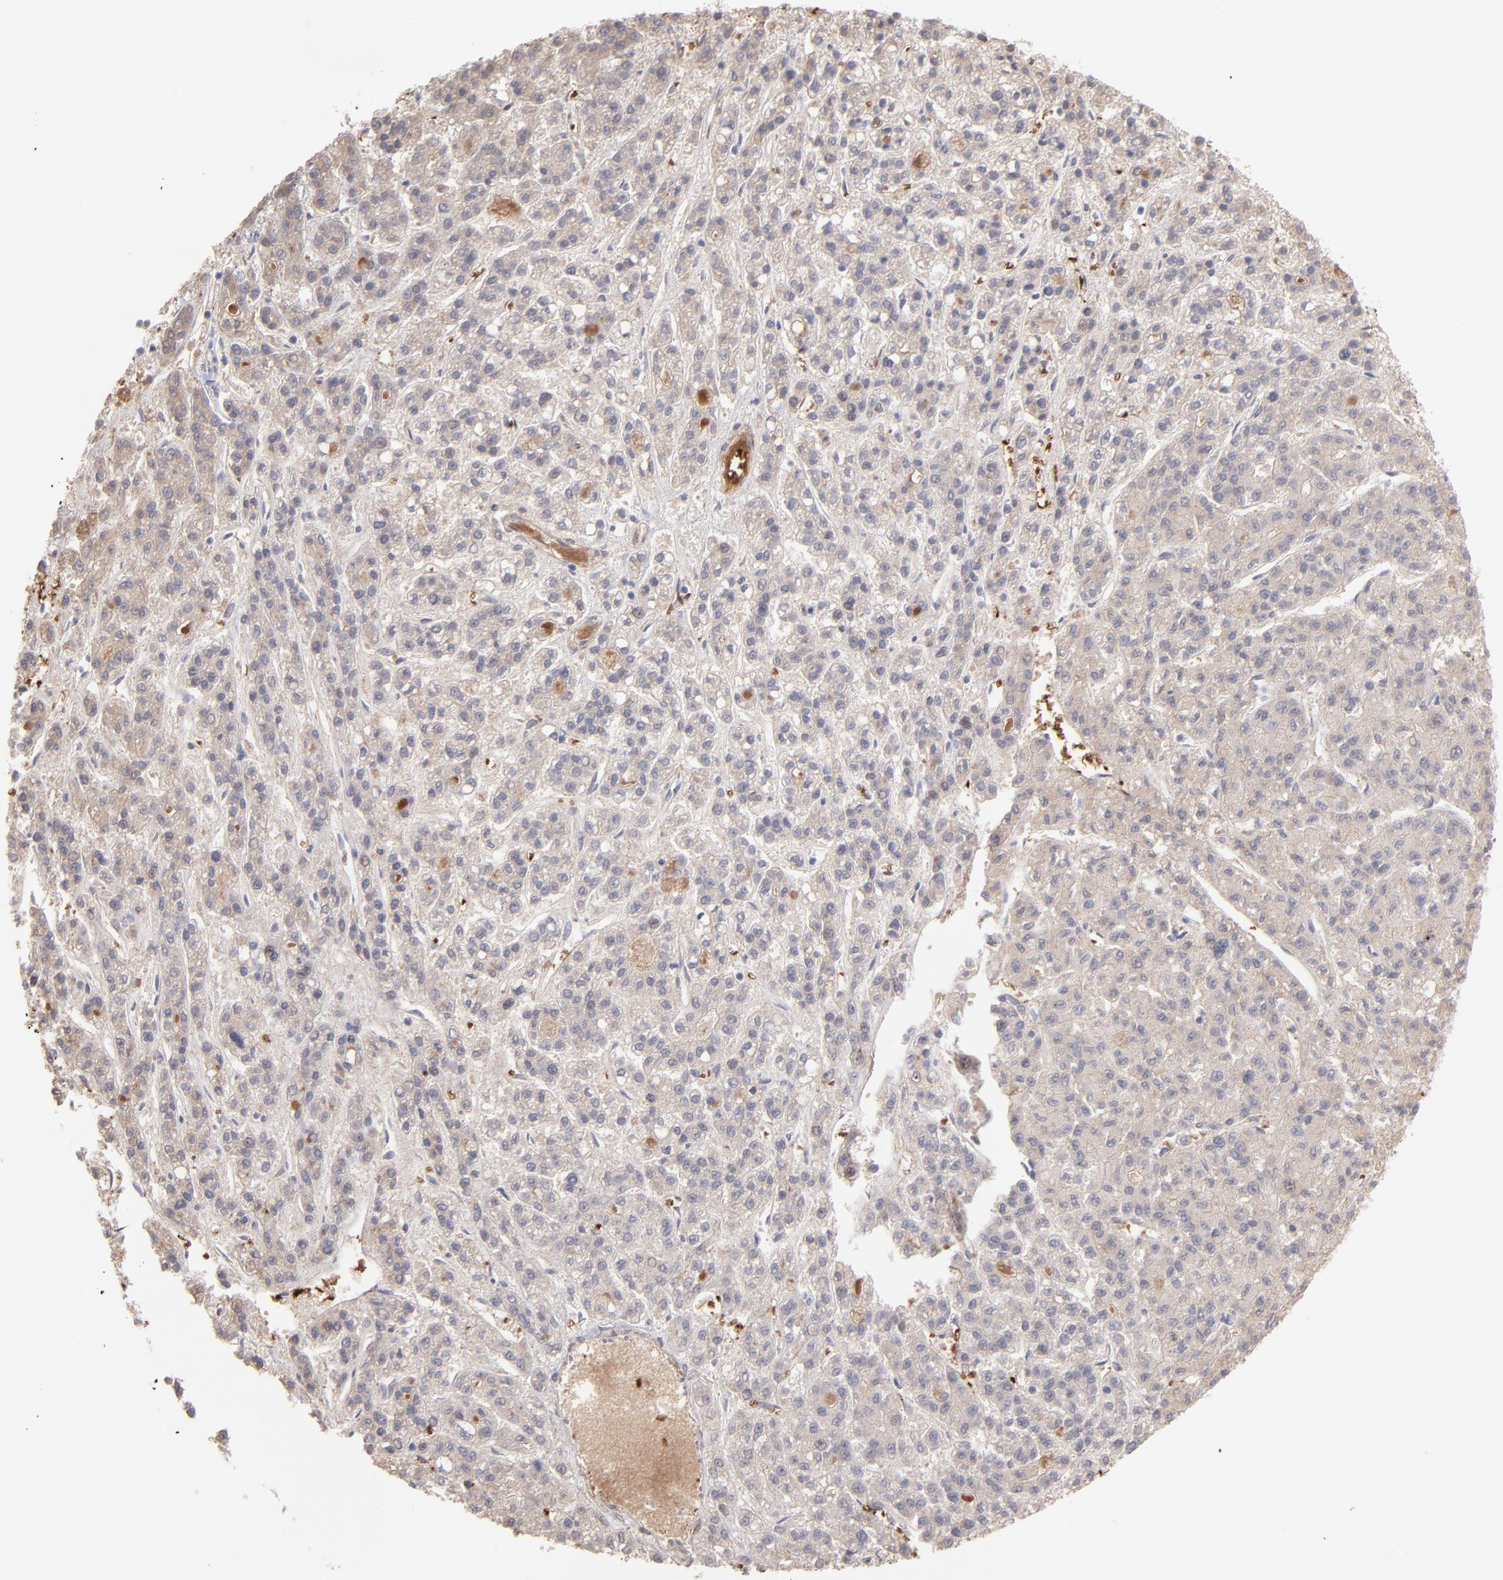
{"staining": {"intensity": "weak", "quantity": ">75%", "location": "cytoplasmic/membranous"}, "tissue": "liver cancer", "cell_type": "Tumor cells", "image_type": "cancer", "snomed": [{"axis": "morphology", "description": "Carcinoma, Hepatocellular, NOS"}, {"axis": "topography", "description": "Liver"}], "caption": "Protein expression analysis of human liver hepatocellular carcinoma reveals weak cytoplasmic/membranous staining in about >75% of tumor cells.", "gene": "F13B", "patient": {"sex": "male", "age": 70}}